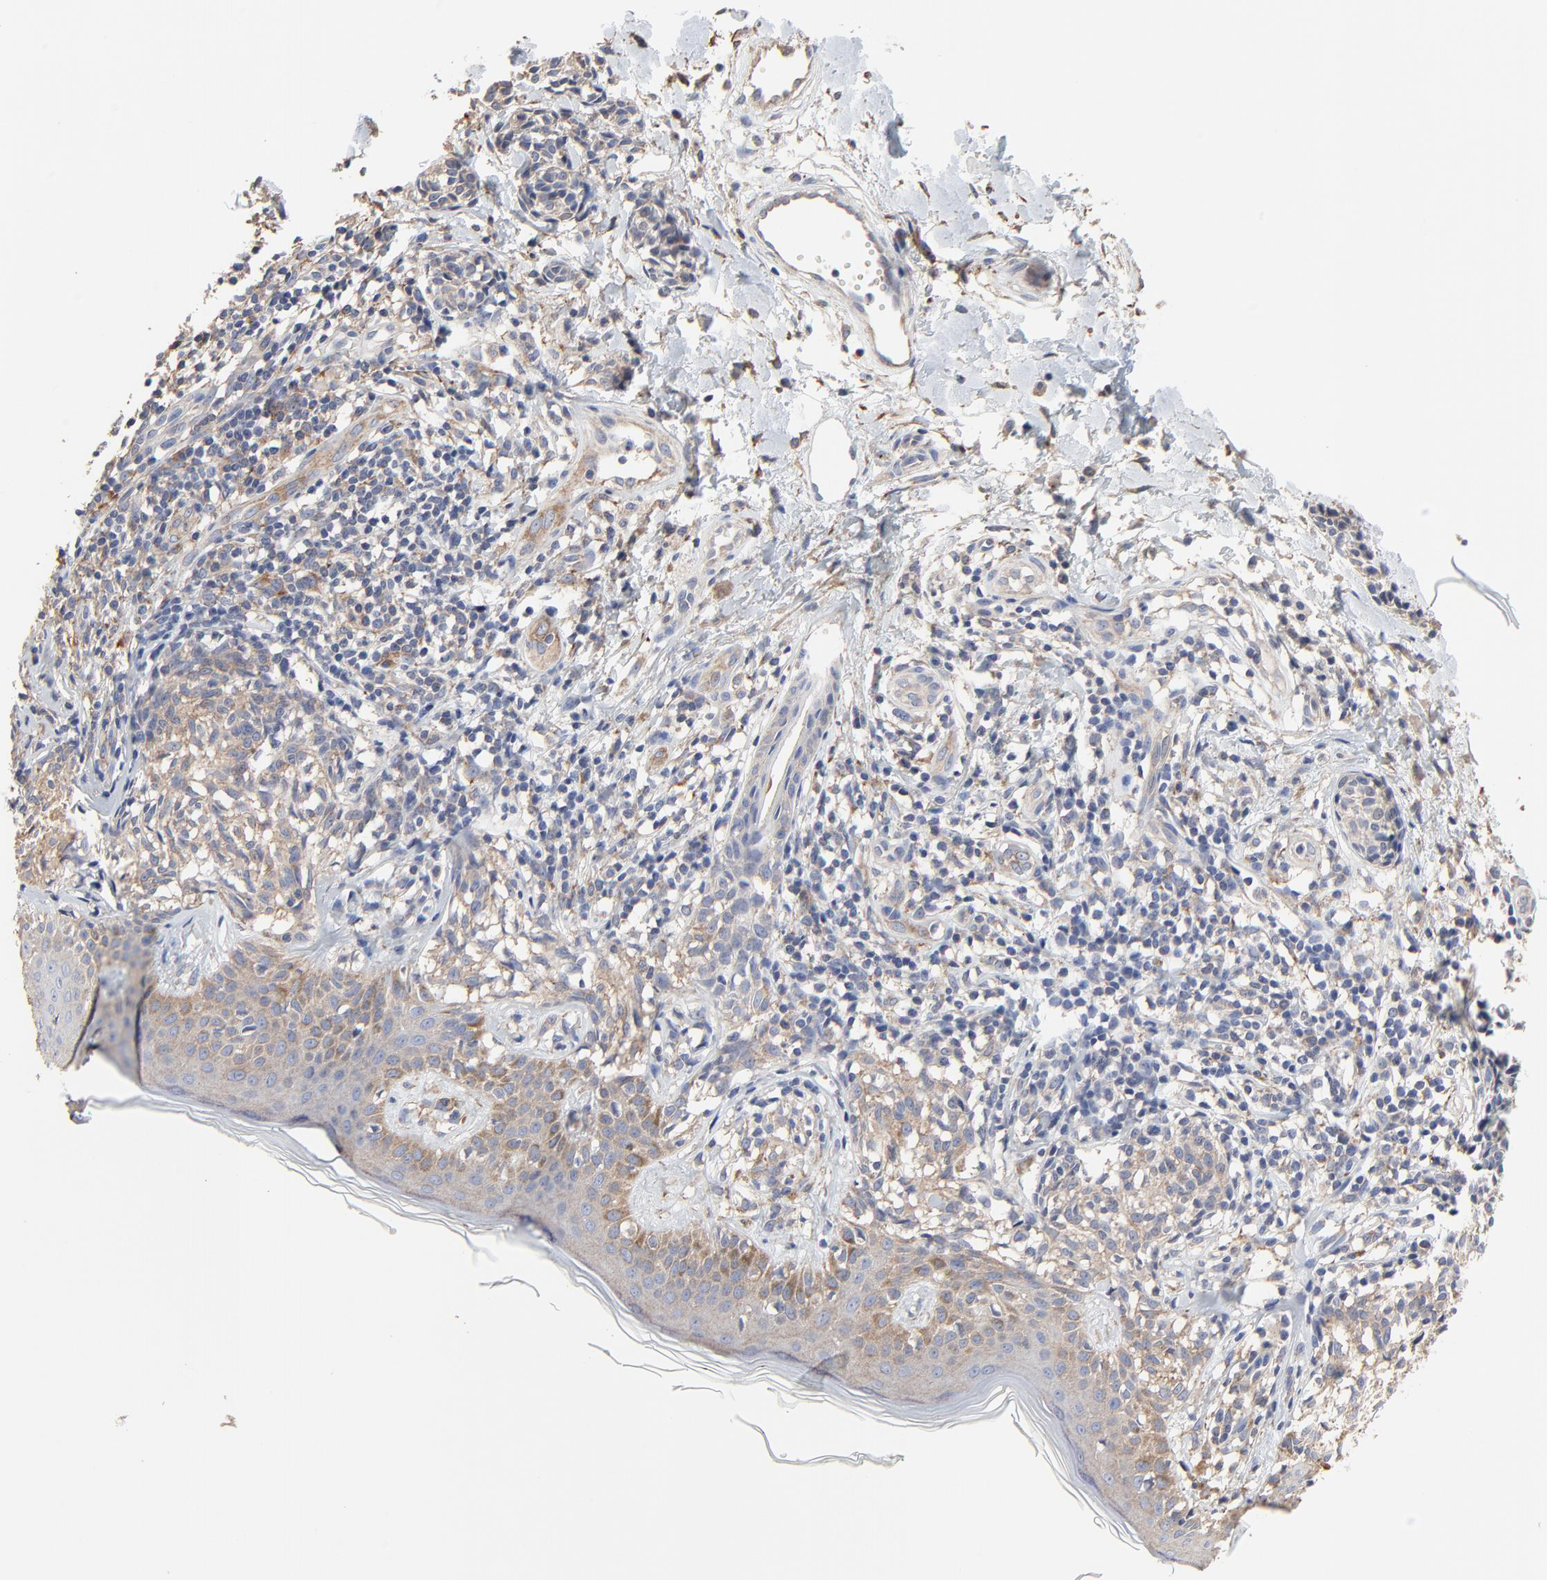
{"staining": {"intensity": "weak", "quantity": ">75%", "location": "cytoplasmic/membranous"}, "tissue": "melanoma", "cell_type": "Tumor cells", "image_type": "cancer", "snomed": [{"axis": "morphology", "description": "Malignant melanoma, NOS"}, {"axis": "topography", "description": "Skin"}], "caption": "Immunohistochemistry (IHC) micrograph of neoplastic tissue: human malignant melanoma stained using immunohistochemistry displays low levels of weak protein expression localized specifically in the cytoplasmic/membranous of tumor cells, appearing as a cytoplasmic/membranous brown color.", "gene": "NXF3", "patient": {"sex": "male", "age": 67}}